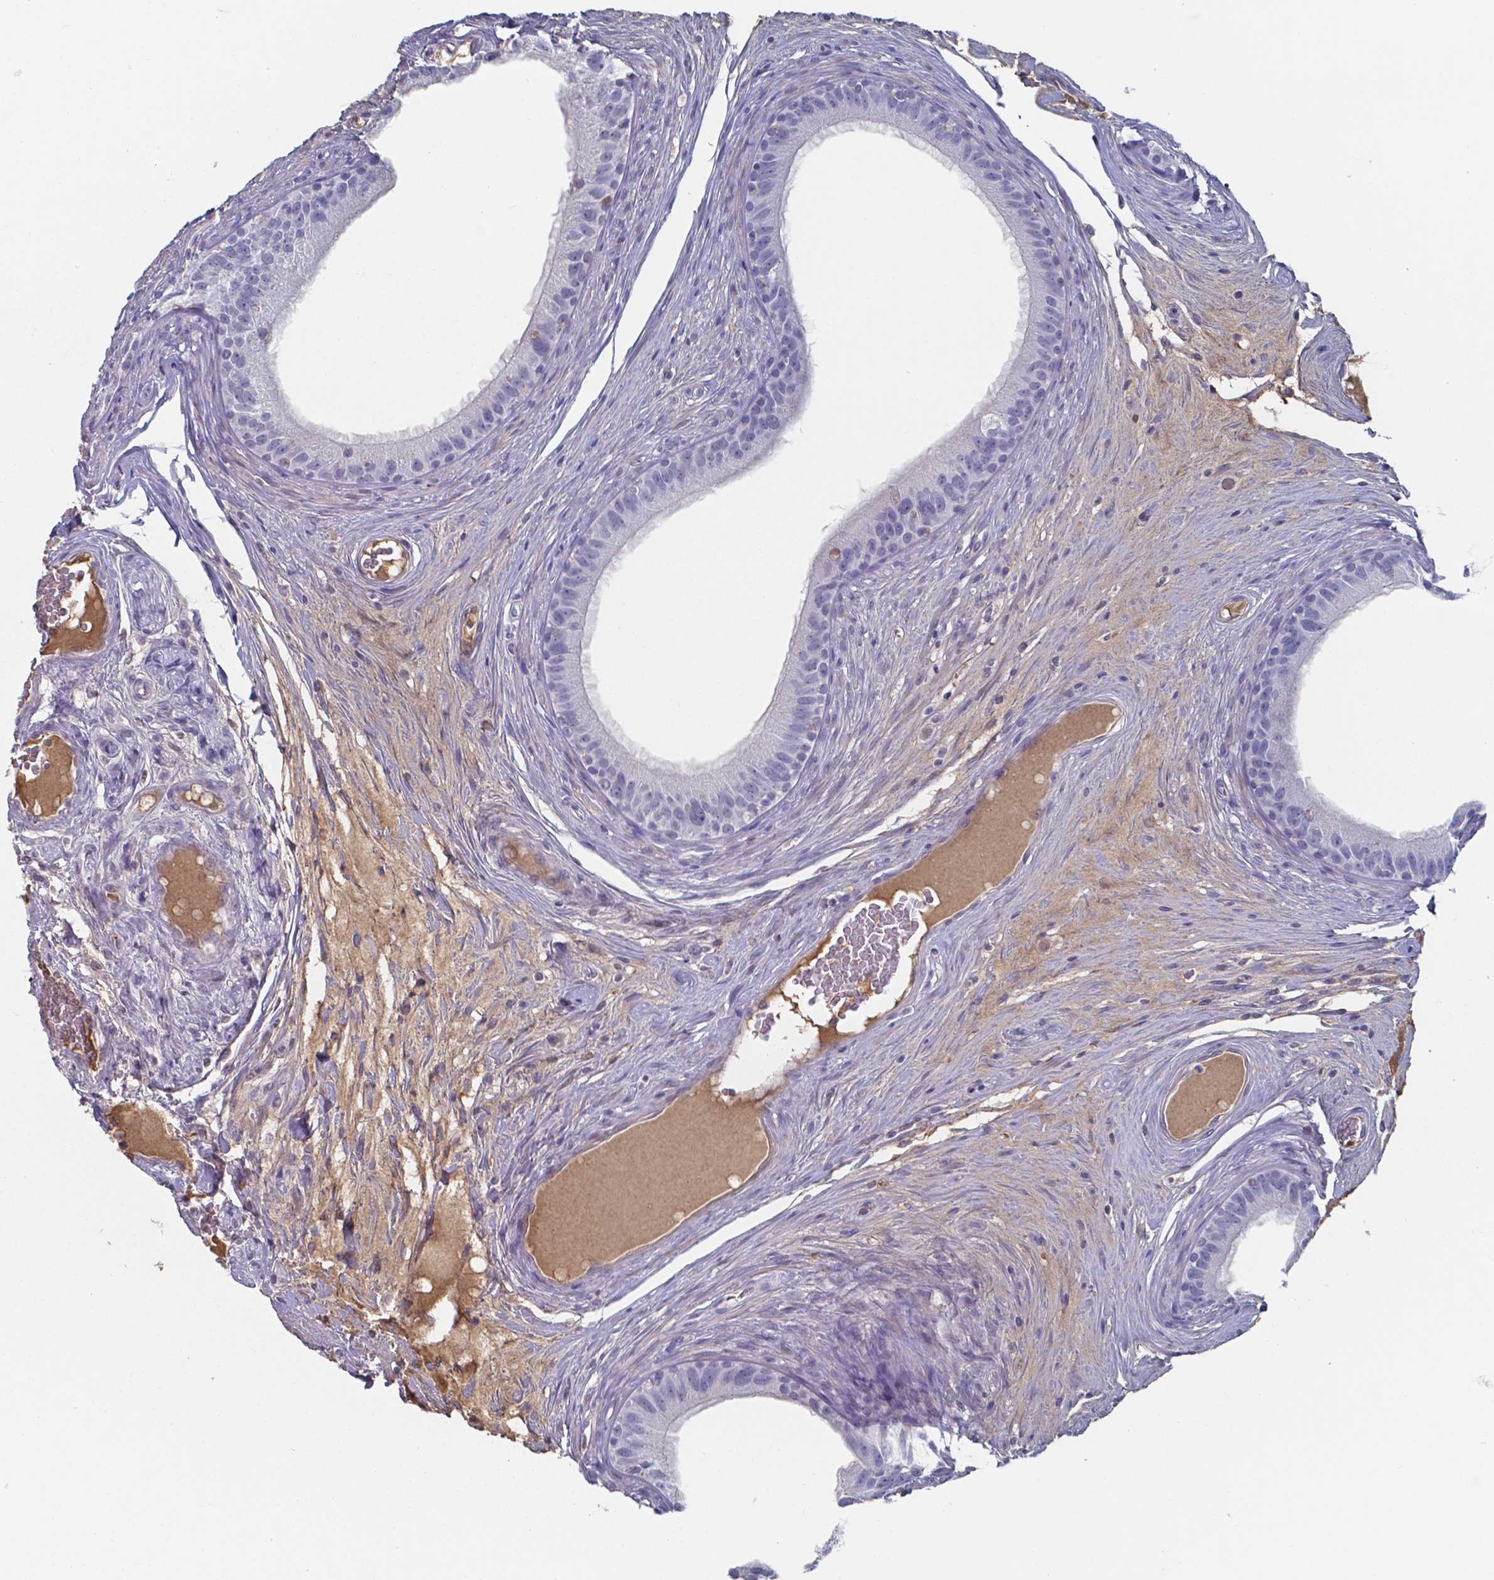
{"staining": {"intensity": "negative", "quantity": "none", "location": "none"}, "tissue": "epididymis", "cell_type": "Glandular cells", "image_type": "normal", "snomed": [{"axis": "morphology", "description": "Normal tissue, NOS"}, {"axis": "topography", "description": "Epididymis"}], "caption": "Normal epididymis was stained to show a protein in brown. There is no significant staining in glandular cells.", "gene": "BTBD17", "patient": {"sex": "male", "age": 59}}